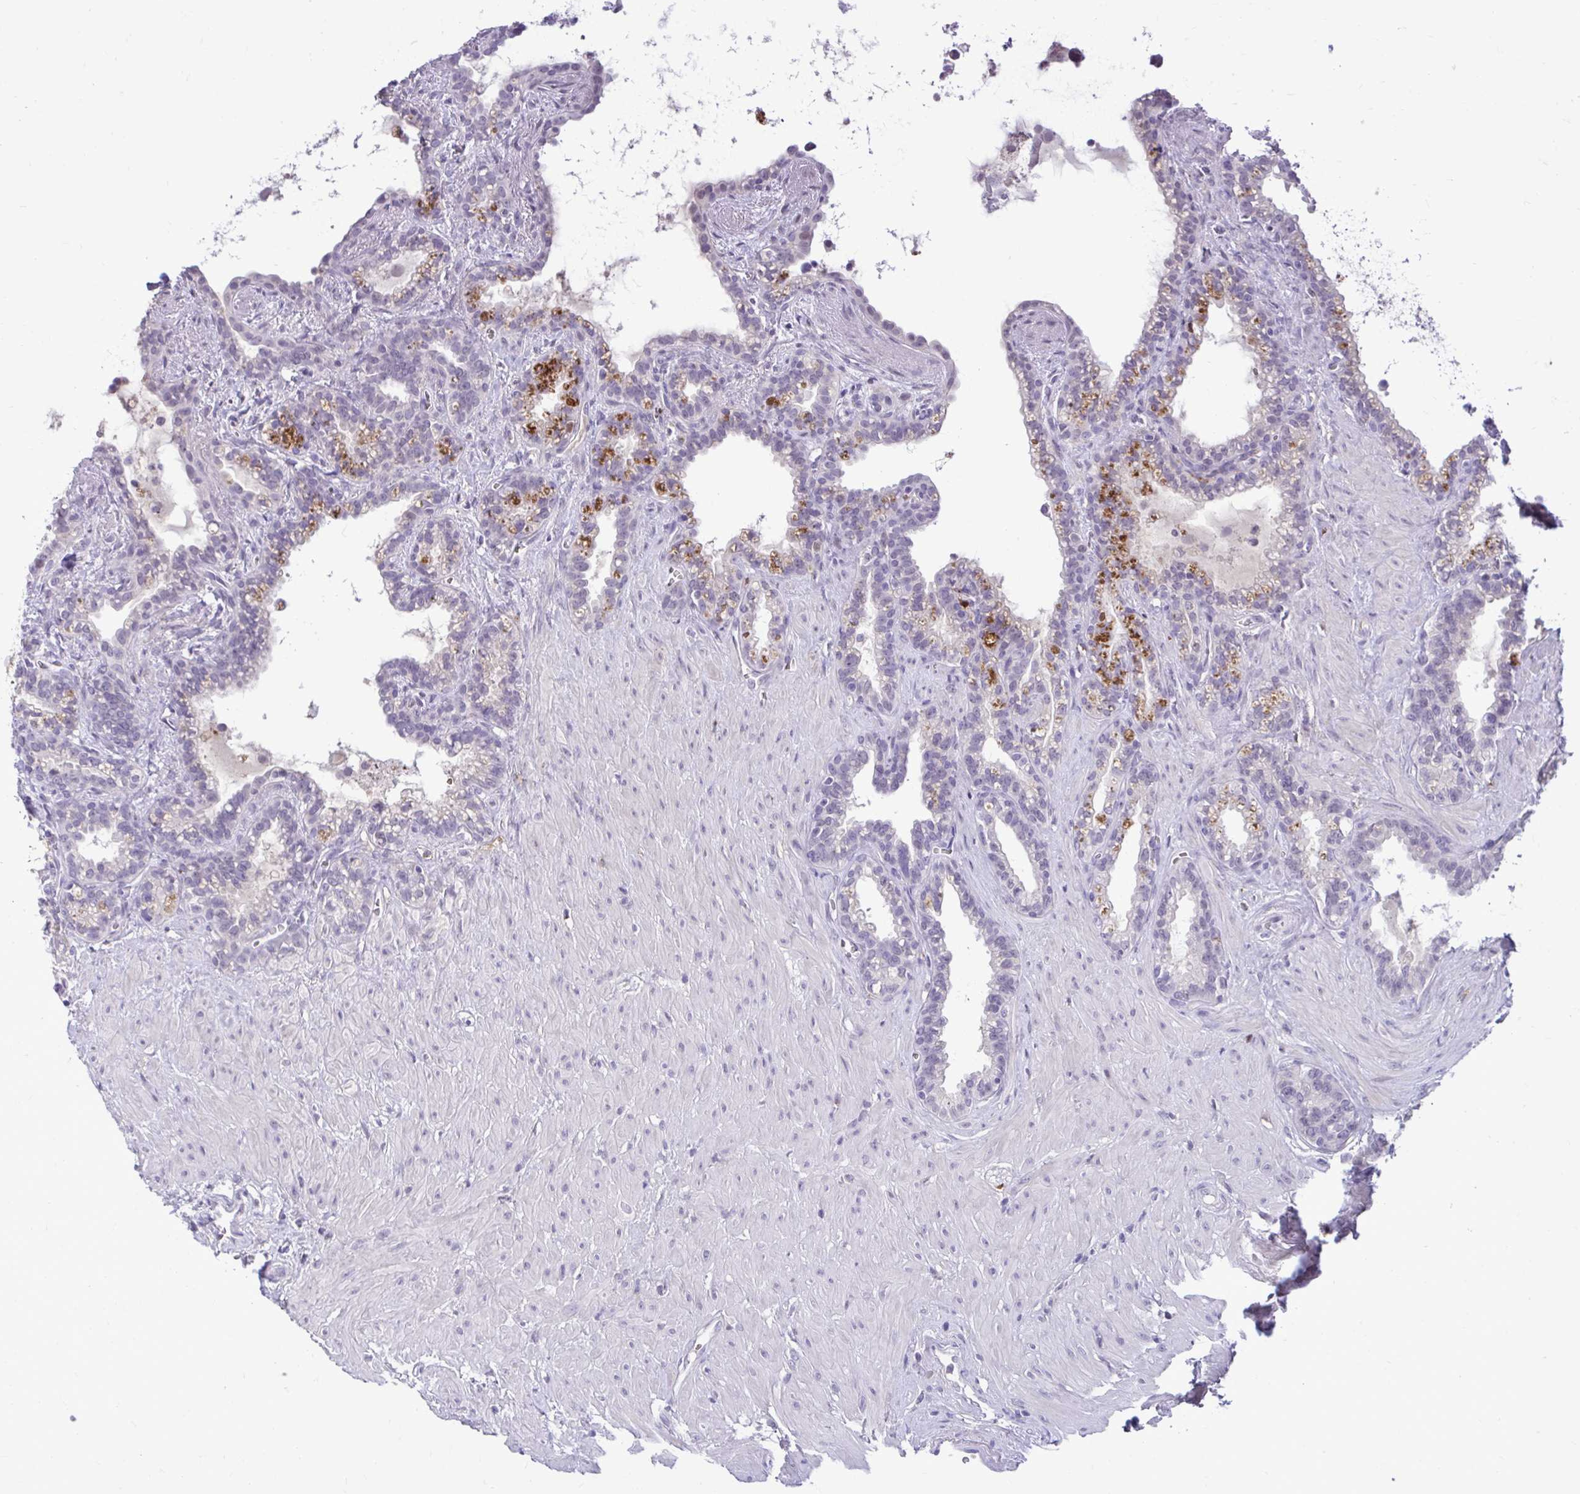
{"staining": {"intensity": "moderate", "quantity": "<25%", "location": "cytoplasmic/membranous"}, "tissue": "seminal vesicle", "cell_type": "Glandular cells", "image_type": "normal", "snomed": [{"axis": "morphology", "description": "Normal tissue, NOS"}, {"axis": "topography", "description": "Seminal veicle"}], "caption": "Glandular cells display moderate cytoplasmic/membranous positivity in approximately <25% of cells in unremarkable seminal vesicle. (Stains: DAB (3,3'-diaminobenzidine) in brown, nuclei in blue, Microscopy: brightfield microscopy at high magnification).", "gene": "CDC20", "patient": {"sex": "male", "age": 76}}